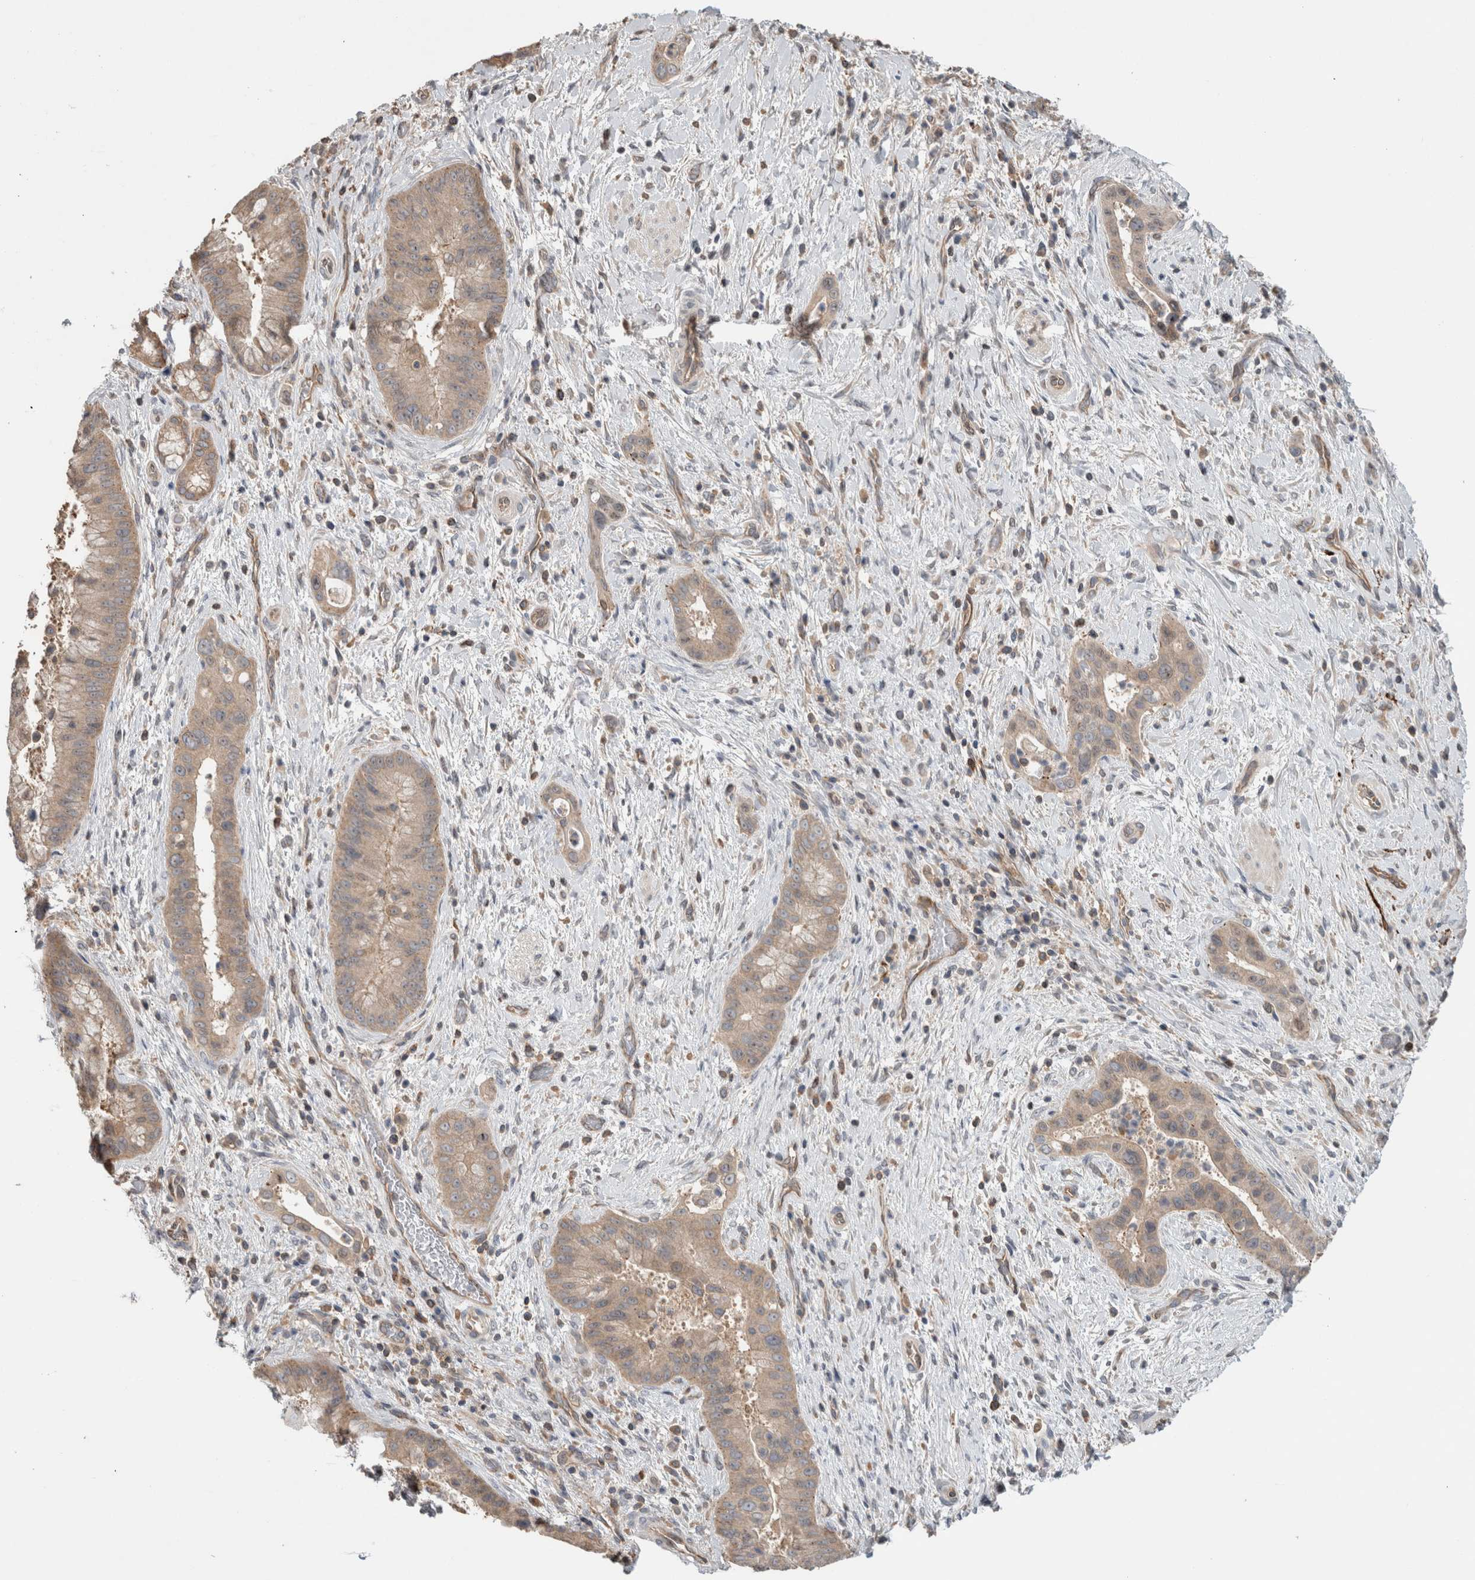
{"staining": {"intensity": "weak", "quantity": ">75%", "location": "cytoplasmic/membranous"}, "tissue": "liver cancer", "cell_type": "Tumor cells", "image_type": "cancer", "snomed": [{"axis": "morphology", "description": "Cholangiocarcinoma"}, {"axis": "topography", "description": "Liver"}], "caption": "Tumor cells display weak cytoplasmic/membranous expression in about >75% of cells in liver cholangiocarcinoma.", "gene": "TARBP1", "patient": {"sex": "female", "age": 54}}